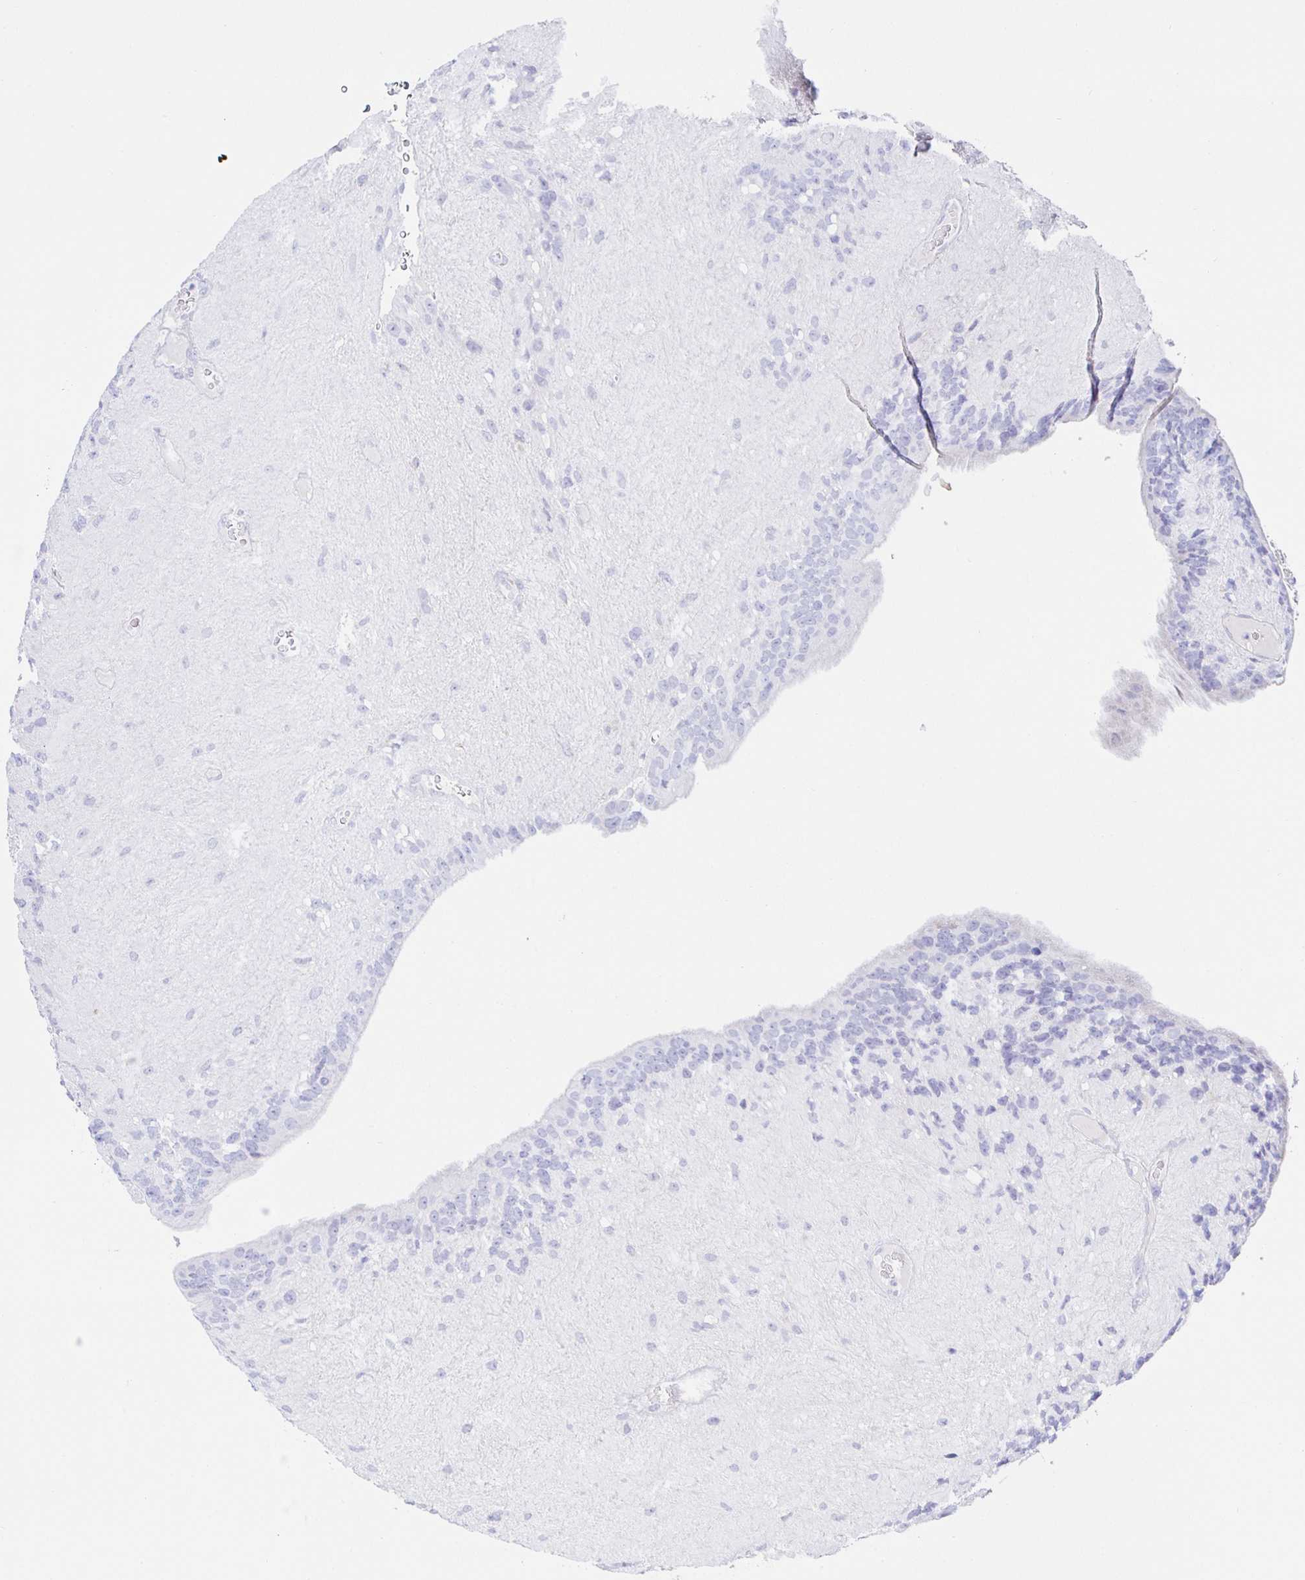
{"staining": {"intensity": "negative", "quantity": "none", "location": "none"}, "tissue": "glioma", "cell_type": "Tumor cells", "image_type": "cancer", "snomed": [{"axis": "morphology", "description": "Glioma, malignant, Low grade"}, {"axis": "topography", "description": "Brain"}], "caption": "This is an immunohistochemistry micrograph of human glioma. There is no staining in tumor cells.", "gene": "SYNGR4", "patient": {"sex": "male", "age": 31}}